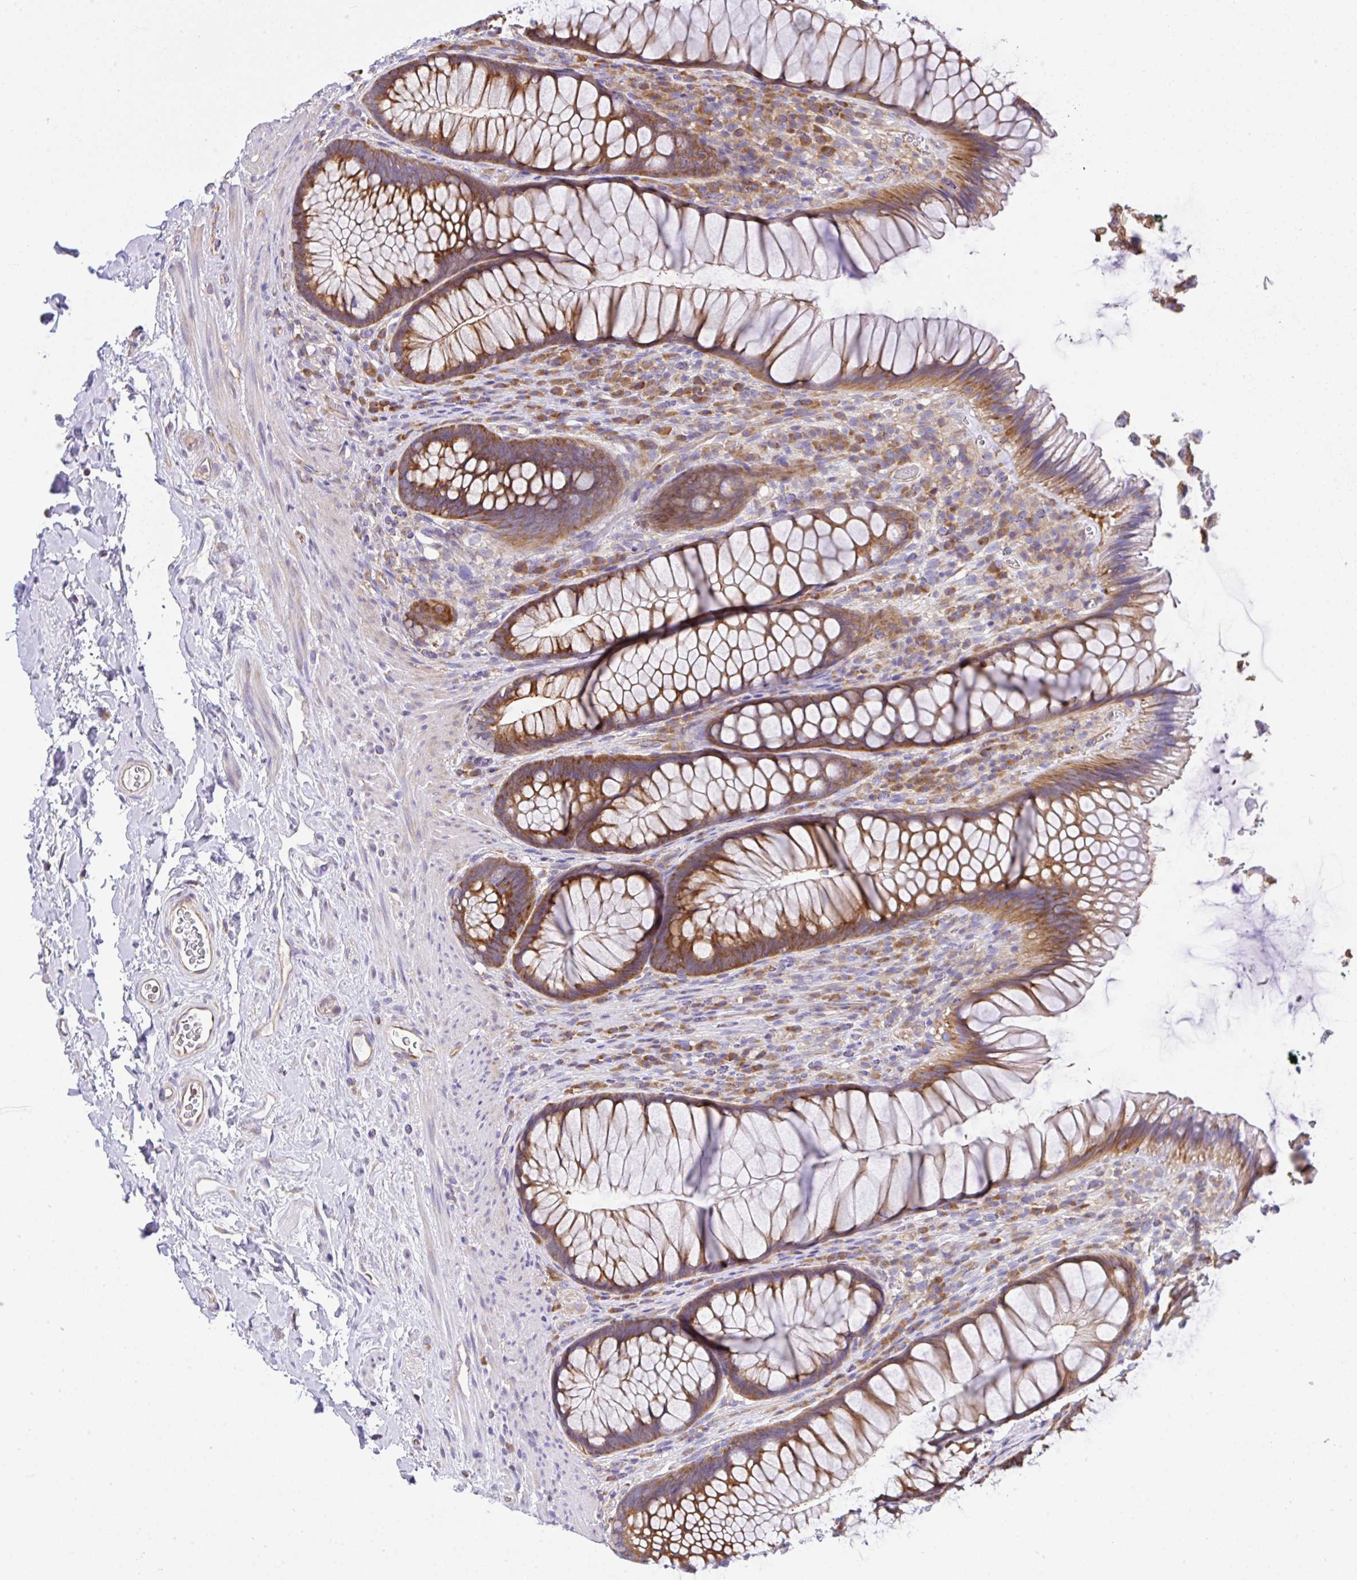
{"staining": {"intensity": "strong", "quantity": ">75%", "location": "cytoplasmic/membranous"}, "tissue": "rectum", "cell_type": "Glandular cells", "image_type": "normal", "snomed": [{"axis": "morphology", "description": "Normal tissue, NOS"}, {"axis": "topography", "description": "Rectum"}], "caption": "Rectum stained for a protein (brown) exhibits strong cytoplasmic/membranous positive staining in approximately >75% of glandular cells.", "gene": "GFPT2", "patient": {"sex": "male", "age": 53}}